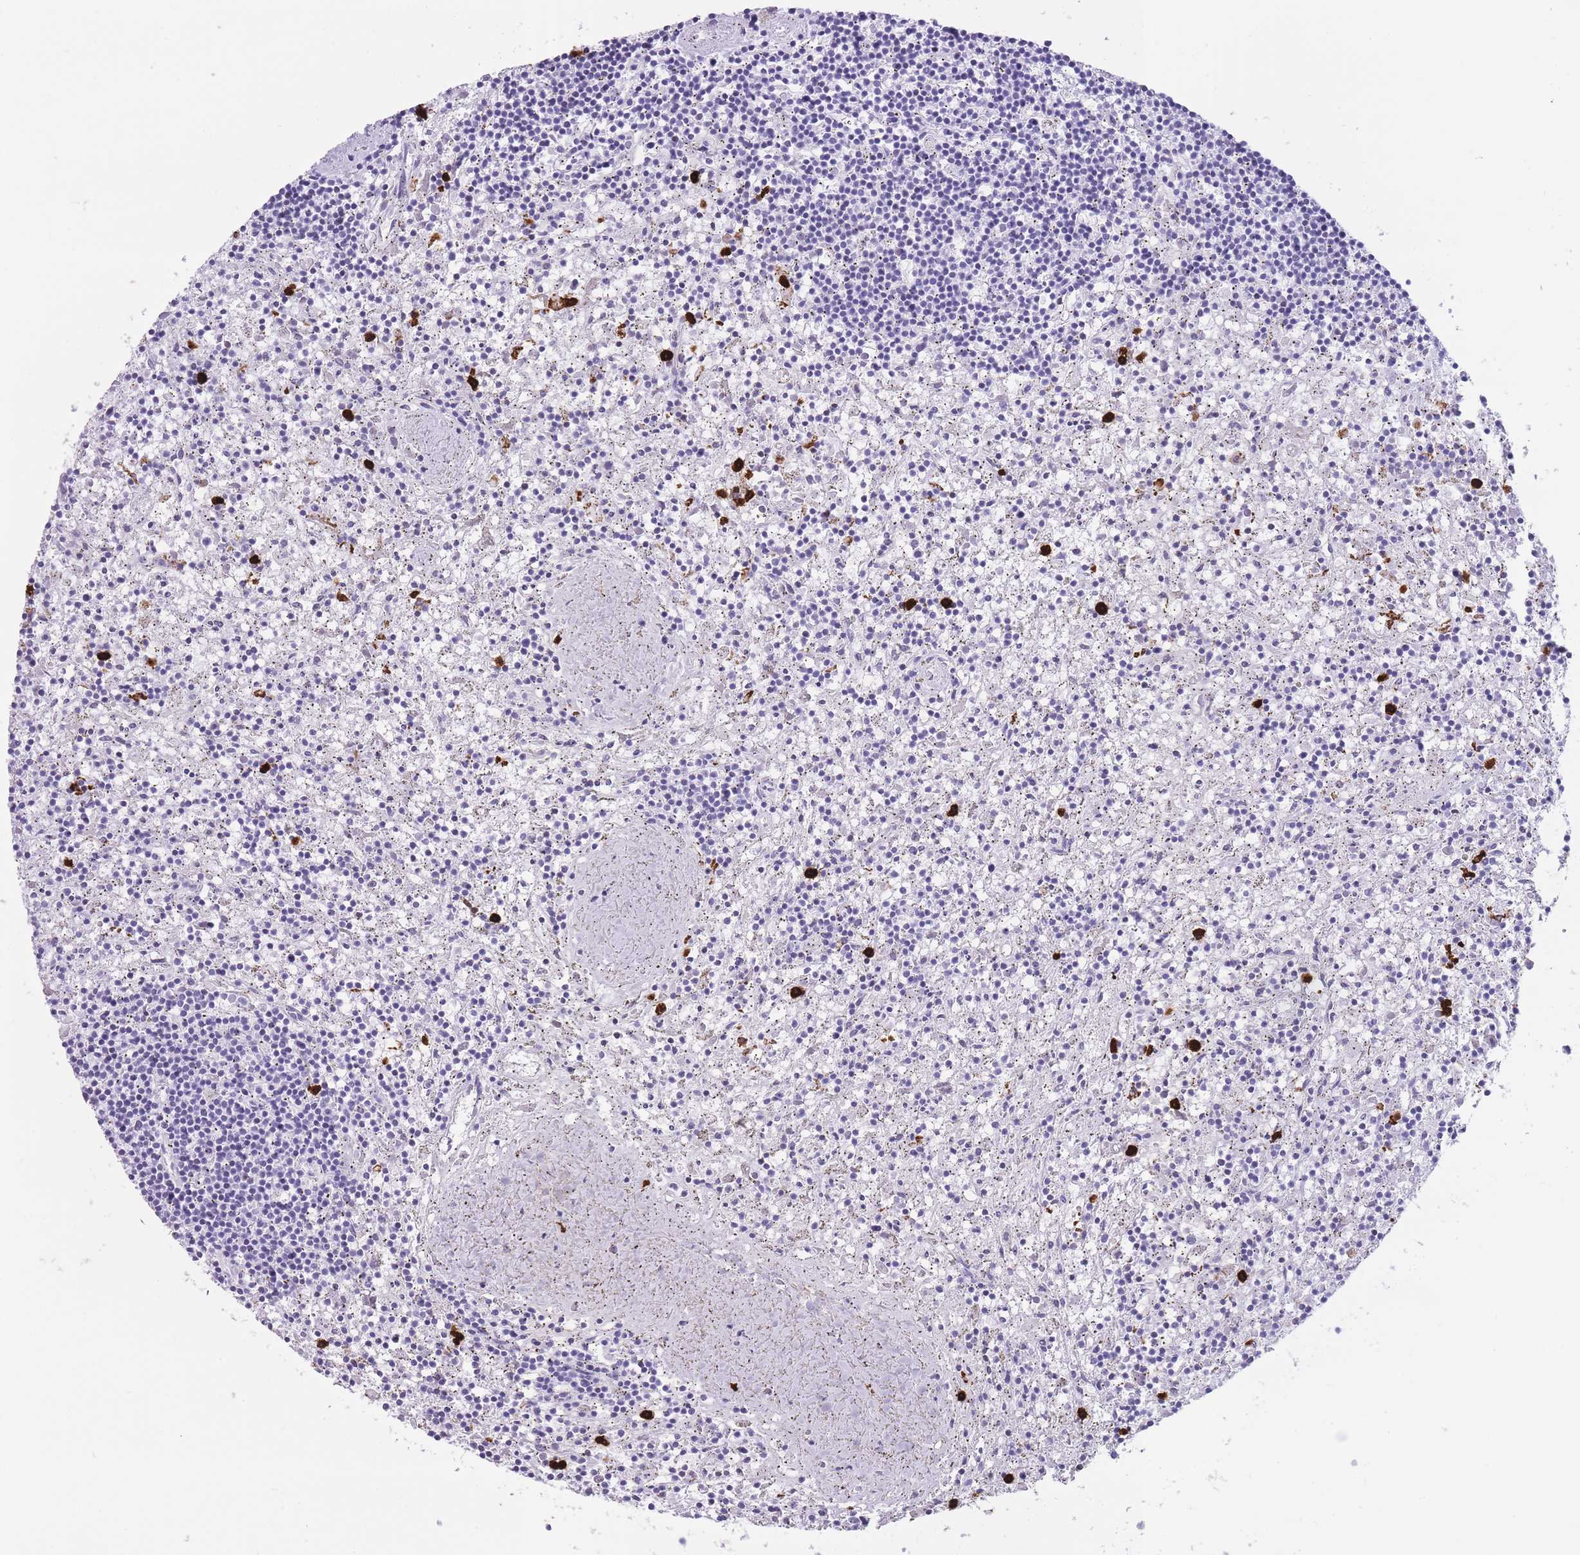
{"staining": {"intensity": "negative", "quantity": "none", "location": "none"}, "tissue": "lymphoma", "cell_type": "Tumor cells", "image_type": "cancer", "snomed": [{"axis": "morphology", "description": "Malignant lymphoma, non-Hodgkin's type, Low grade"}, {"axis": "topography", "description": "Spleen"}], "caption": "The IHC histopathology image has no significant positivity in tumor cells of malignant lymphoma, non-Hodgkin's type (low-grade) tissue.", "gene": "OR4F21", "patient": {"sex": "male", "age": 76}}